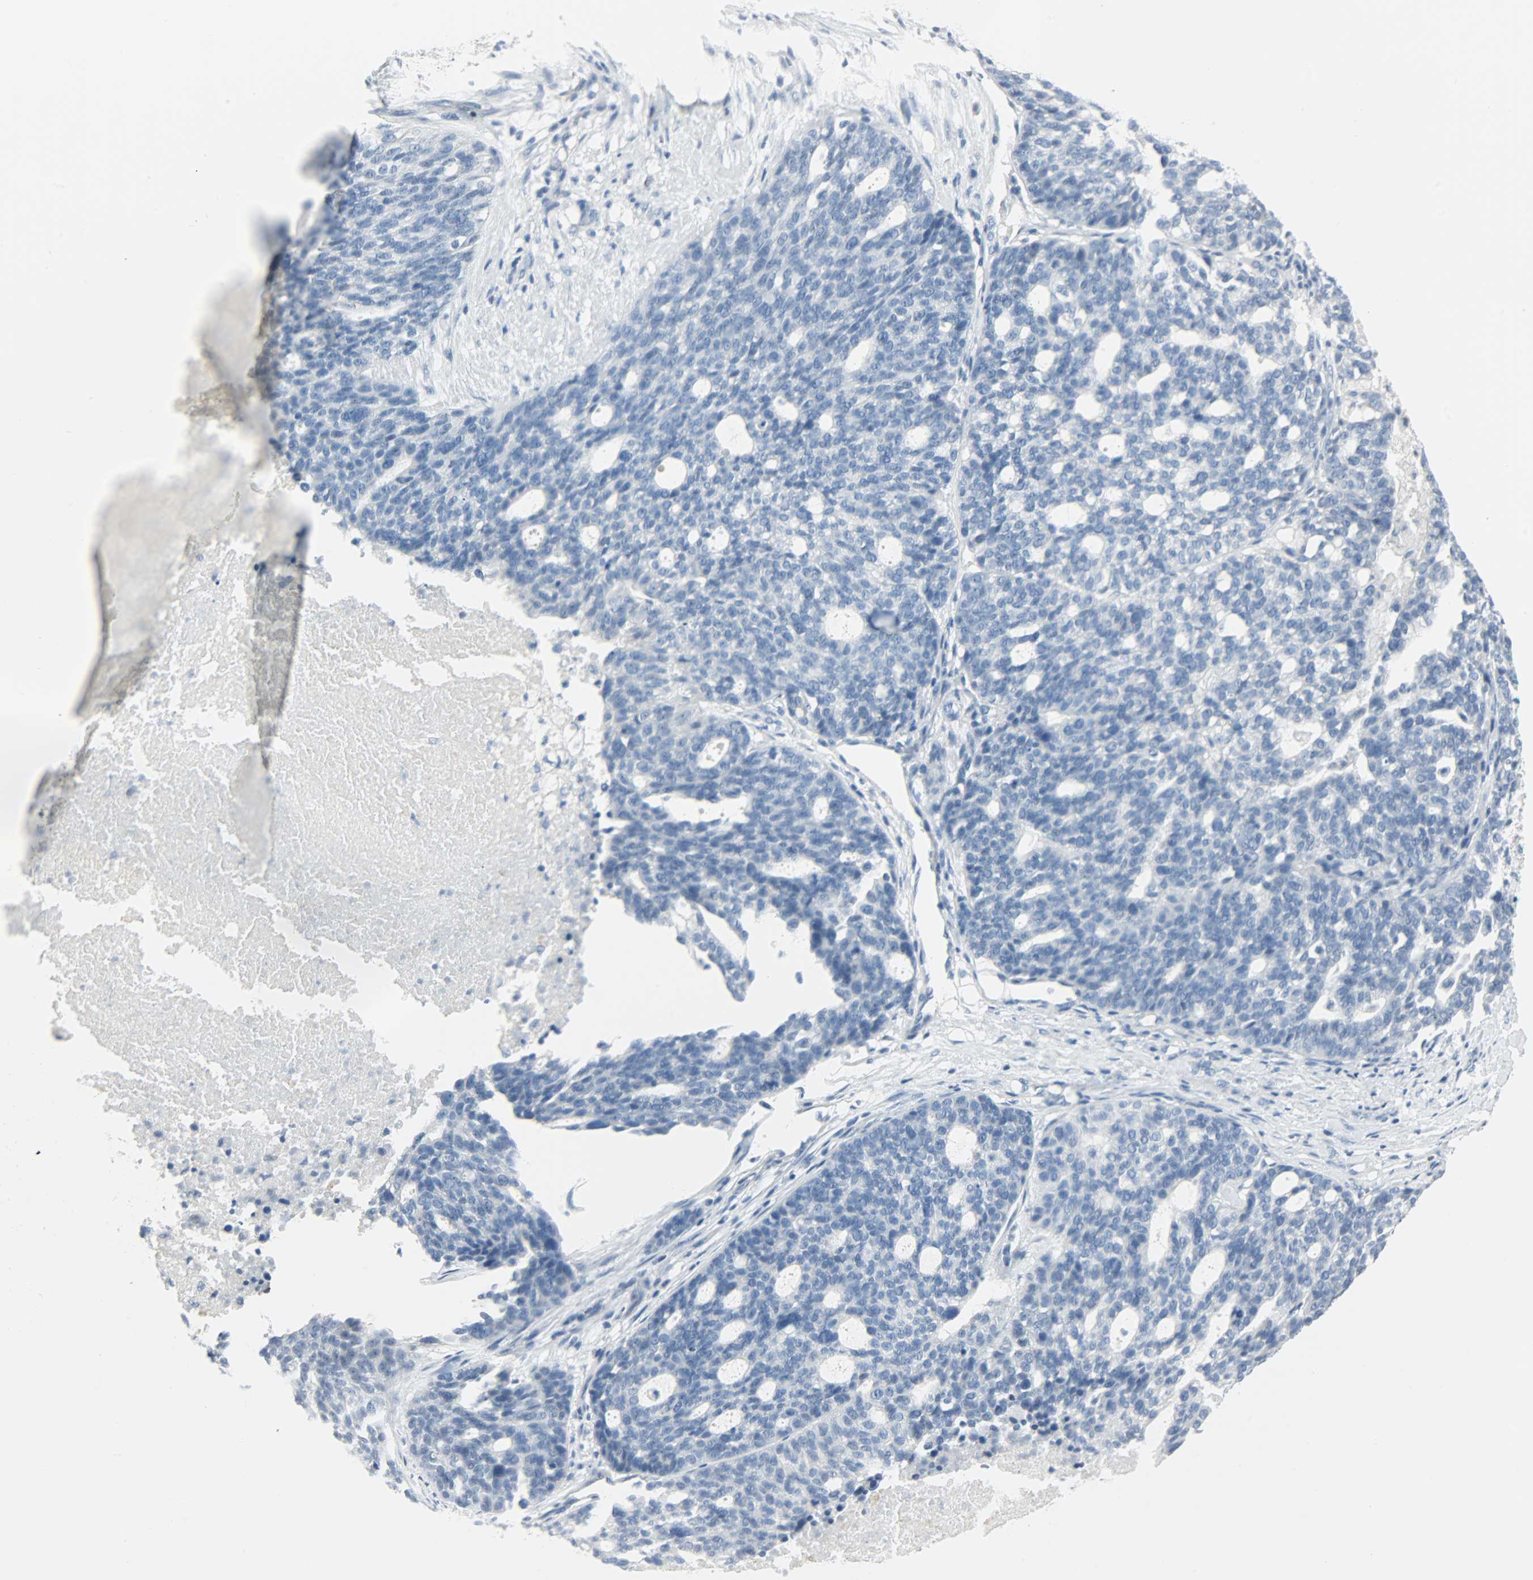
{"staining": {"intensity": "negative", "quantity": "none", "location": "none"}, "tissue": "ovarian cancer", "cell_type": "Tumor cells", "image_type": "cancer", "snomed": [{"axis": "morphology", "description": "Cystadenocarcinoma, serous, NOS"}, {"axis": "topography", "description": "Ovary"}], "caption": "The image shows no staining of tumor cells in ovarian cancer.", "gene": "KIT", "patient": {"sex": "female", "age": 59}}